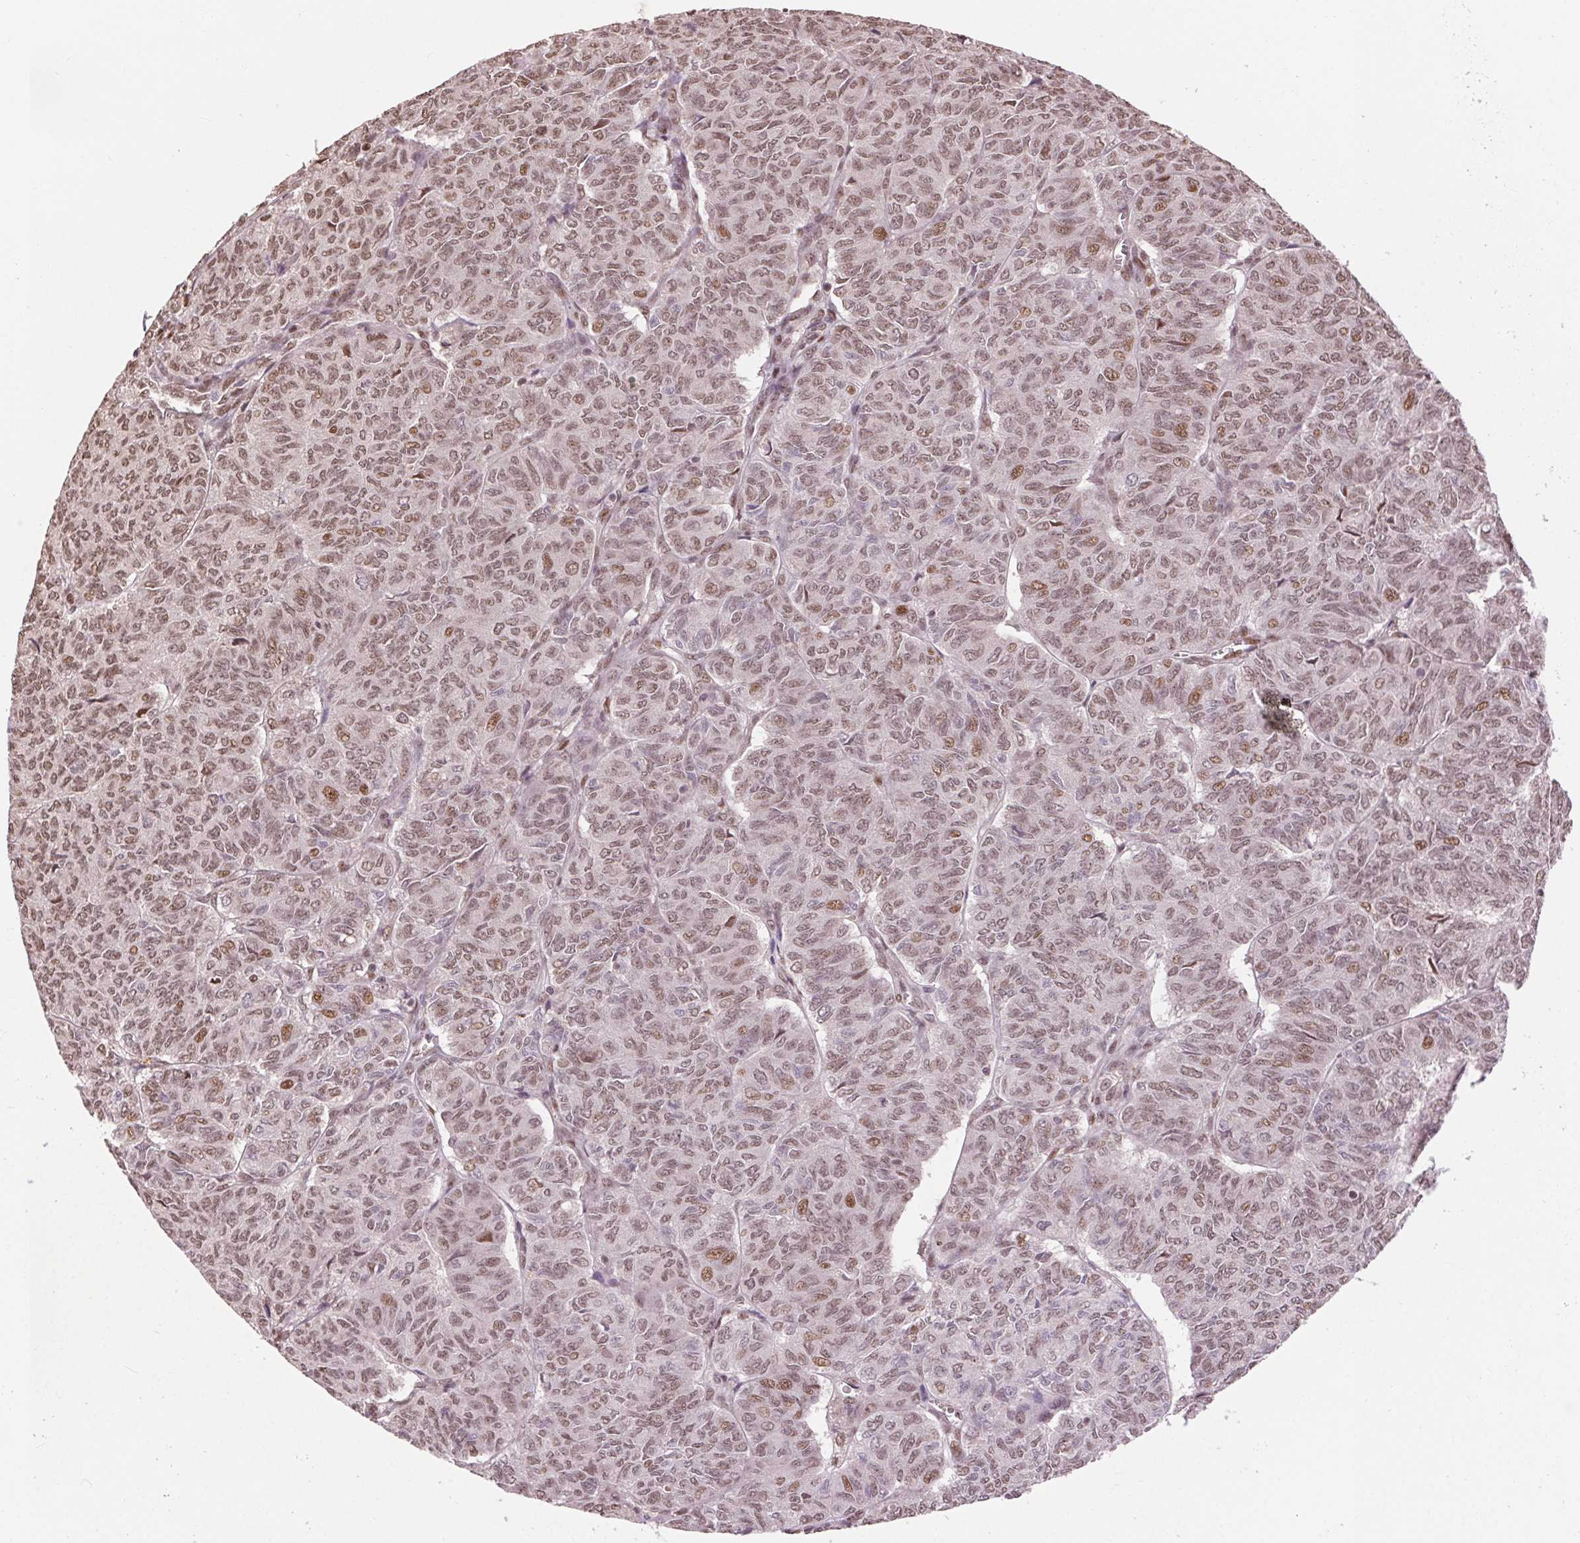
{"staining": {"intensity": "moderate", "quantity": ">75%", "location": "nuclear"}, "tissue": "ovarian cancer", "cell_type": "Tumor cells", "image_type": "cancer", "snomed": [{"axis": "morphology", "description": "Carcinoma, endometroid"}, {"axis": "topography", "description": "Ovary"}], "caption": "Endometroid carcinoma (ovarian) was stained to show a protein in brown. There is medium levels of moderate nuclear staining in about >75% of tumor cells.", "gene": "RAD23A", "patient": {"sex": "female", "age": 80}}